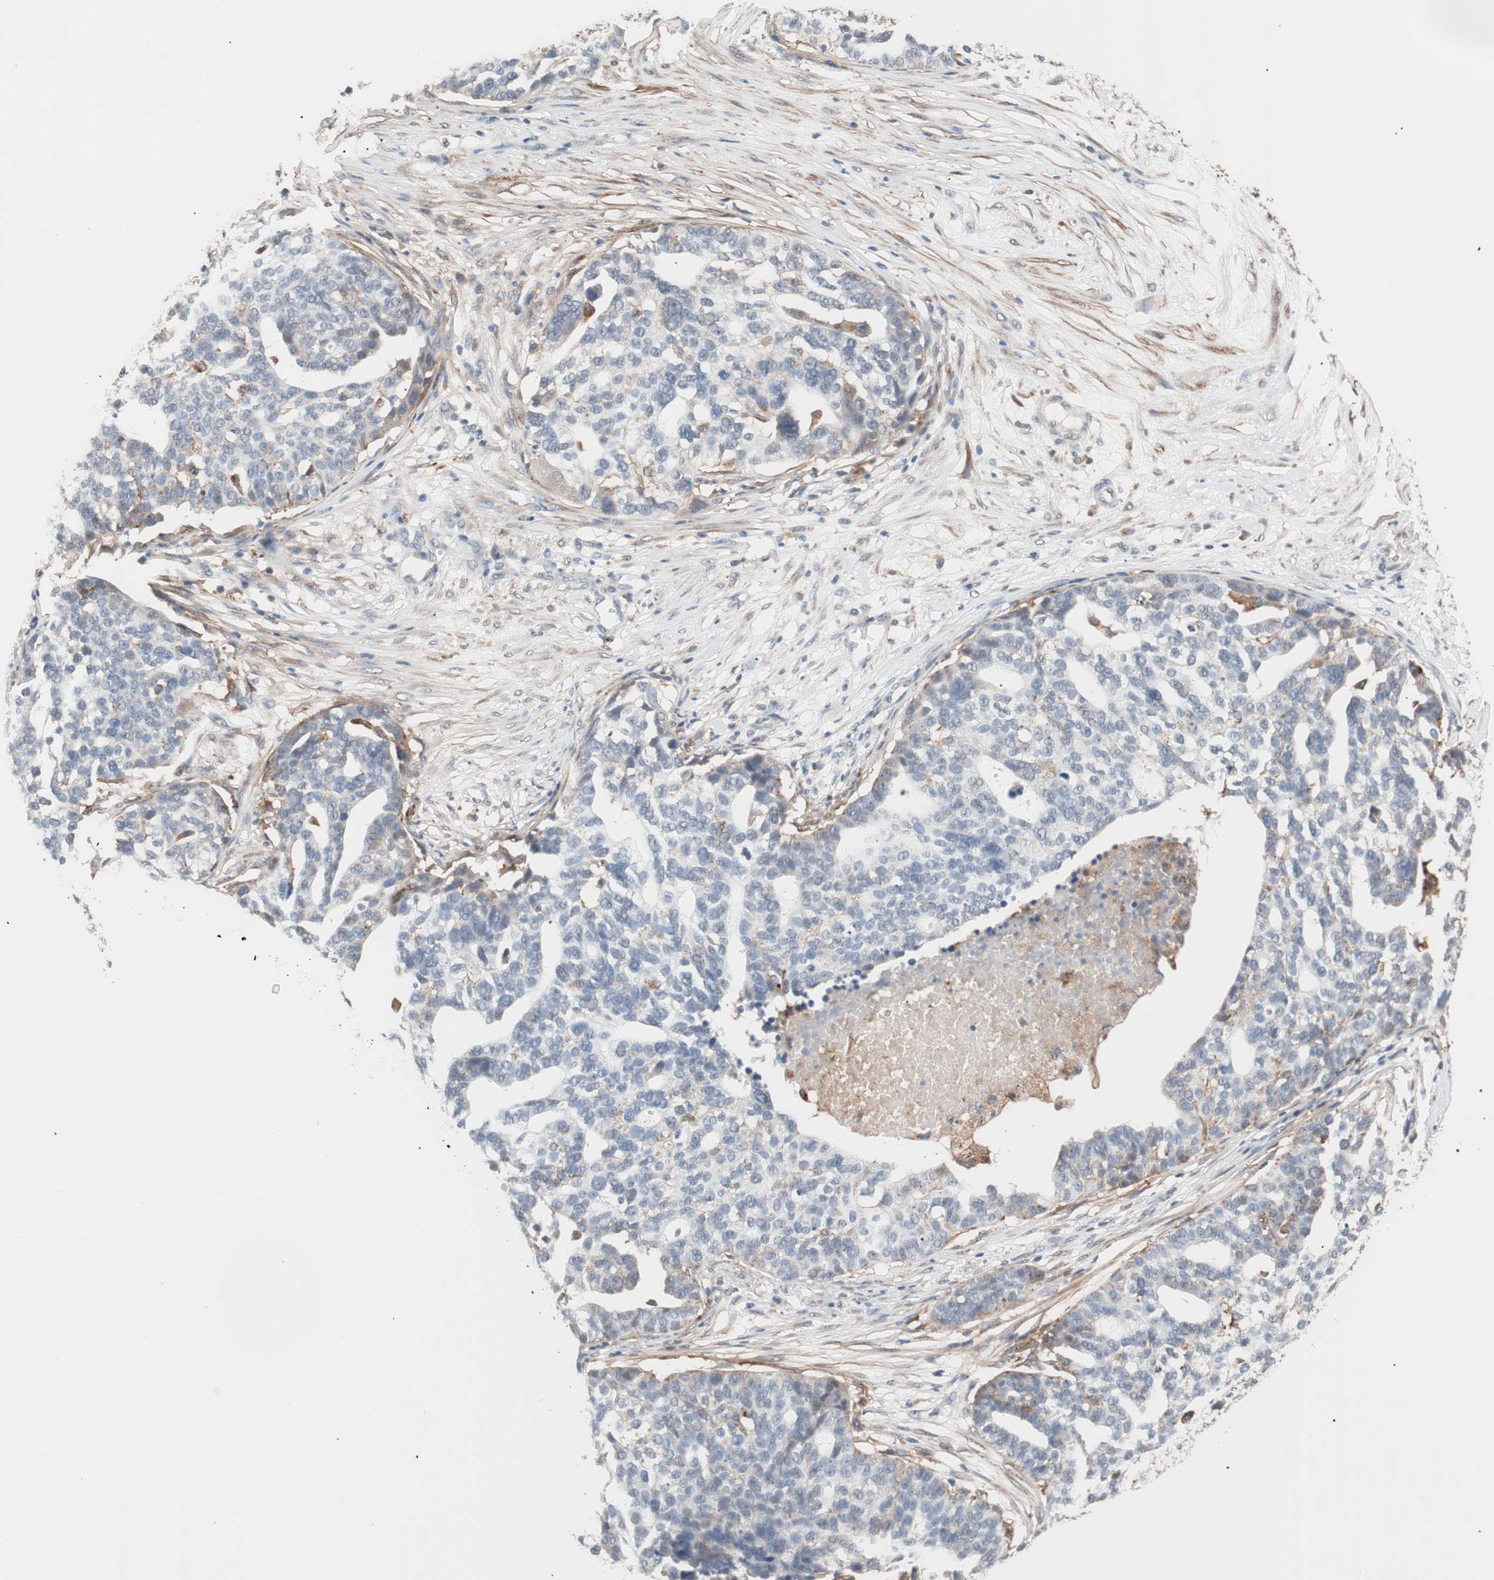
{"staining": {"intensity": "weak", "quantity": "<25%", "location": "cytoplasmic/membranous"}, "tissue": "ovarian cancer", "cell_type": "Tumor cells", "image_type": "cancer", "snomed": [{"axis": "morphology", "description": "Cystadenocarcinoma, serous, NOS"}, {"axis": "topography", "description": "Ovary"}], "caption": "This image is of ovarian serous cystadenocarcinoma stained with immunohistochemistry to label a protein in brown with the nuclei are counter-stained blue. There is no staining in tumor cells.", "gene": "LITAF", "patient": {"sex": "female", "age": 59}}